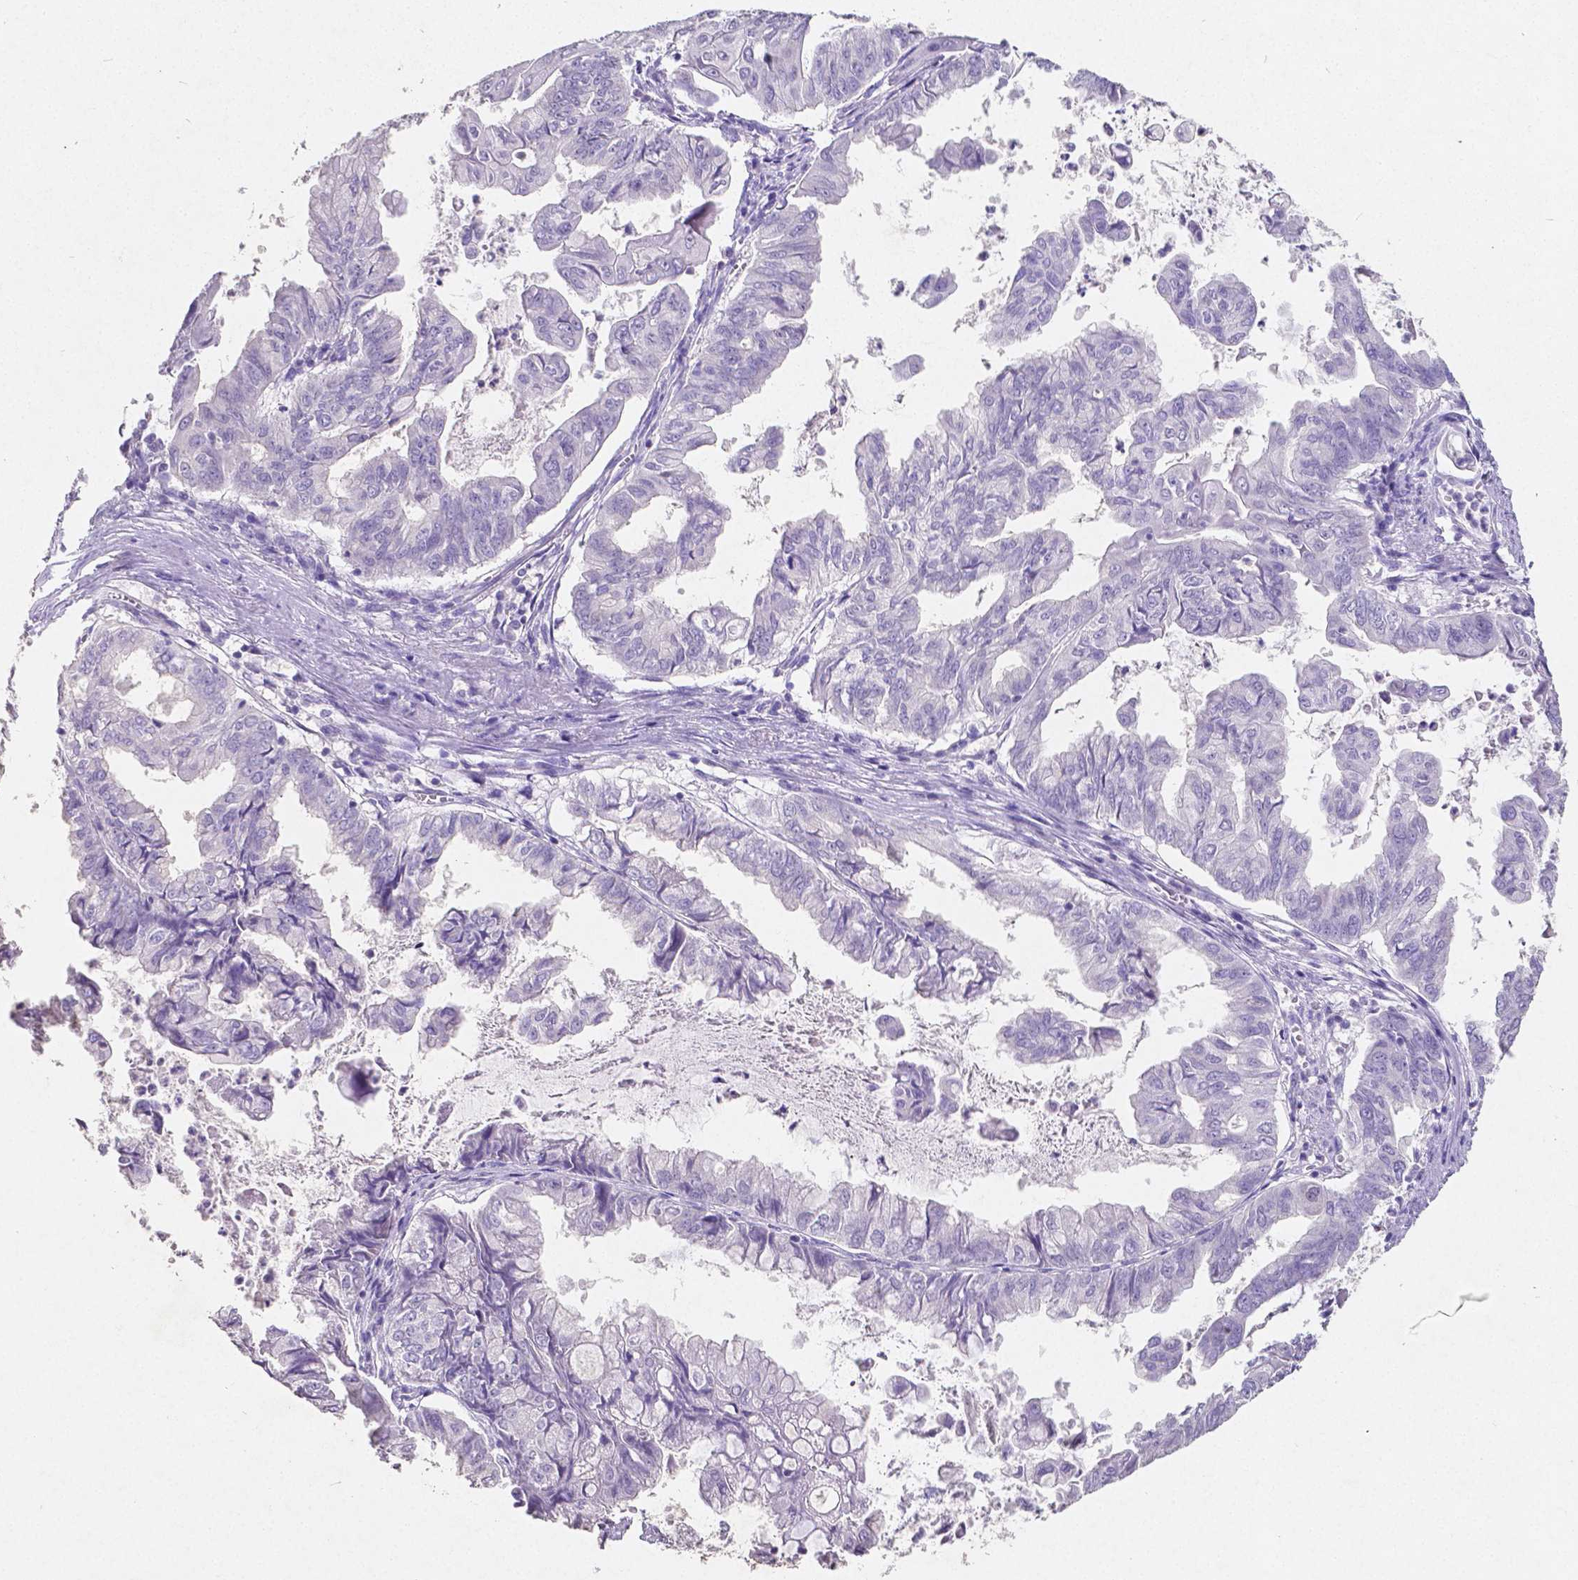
{"staining": {"intensity": "negative", "quantity": "none", "location": "none"}, "tissue": "stomach cancer", "cell_type": "Tumor cells", "image_type": "cancer", "snomed": [{"axis": "morphology", "description": "Adenocarcinoma, NOS"}, {"axis": "topography", "description": "Stomach, upper"}], "caption": "The image demonstrates no significant expression in tumor cells of stomach cancer.", "gene": "SATB2", "patient": {"sex": "male", "age": 80}}